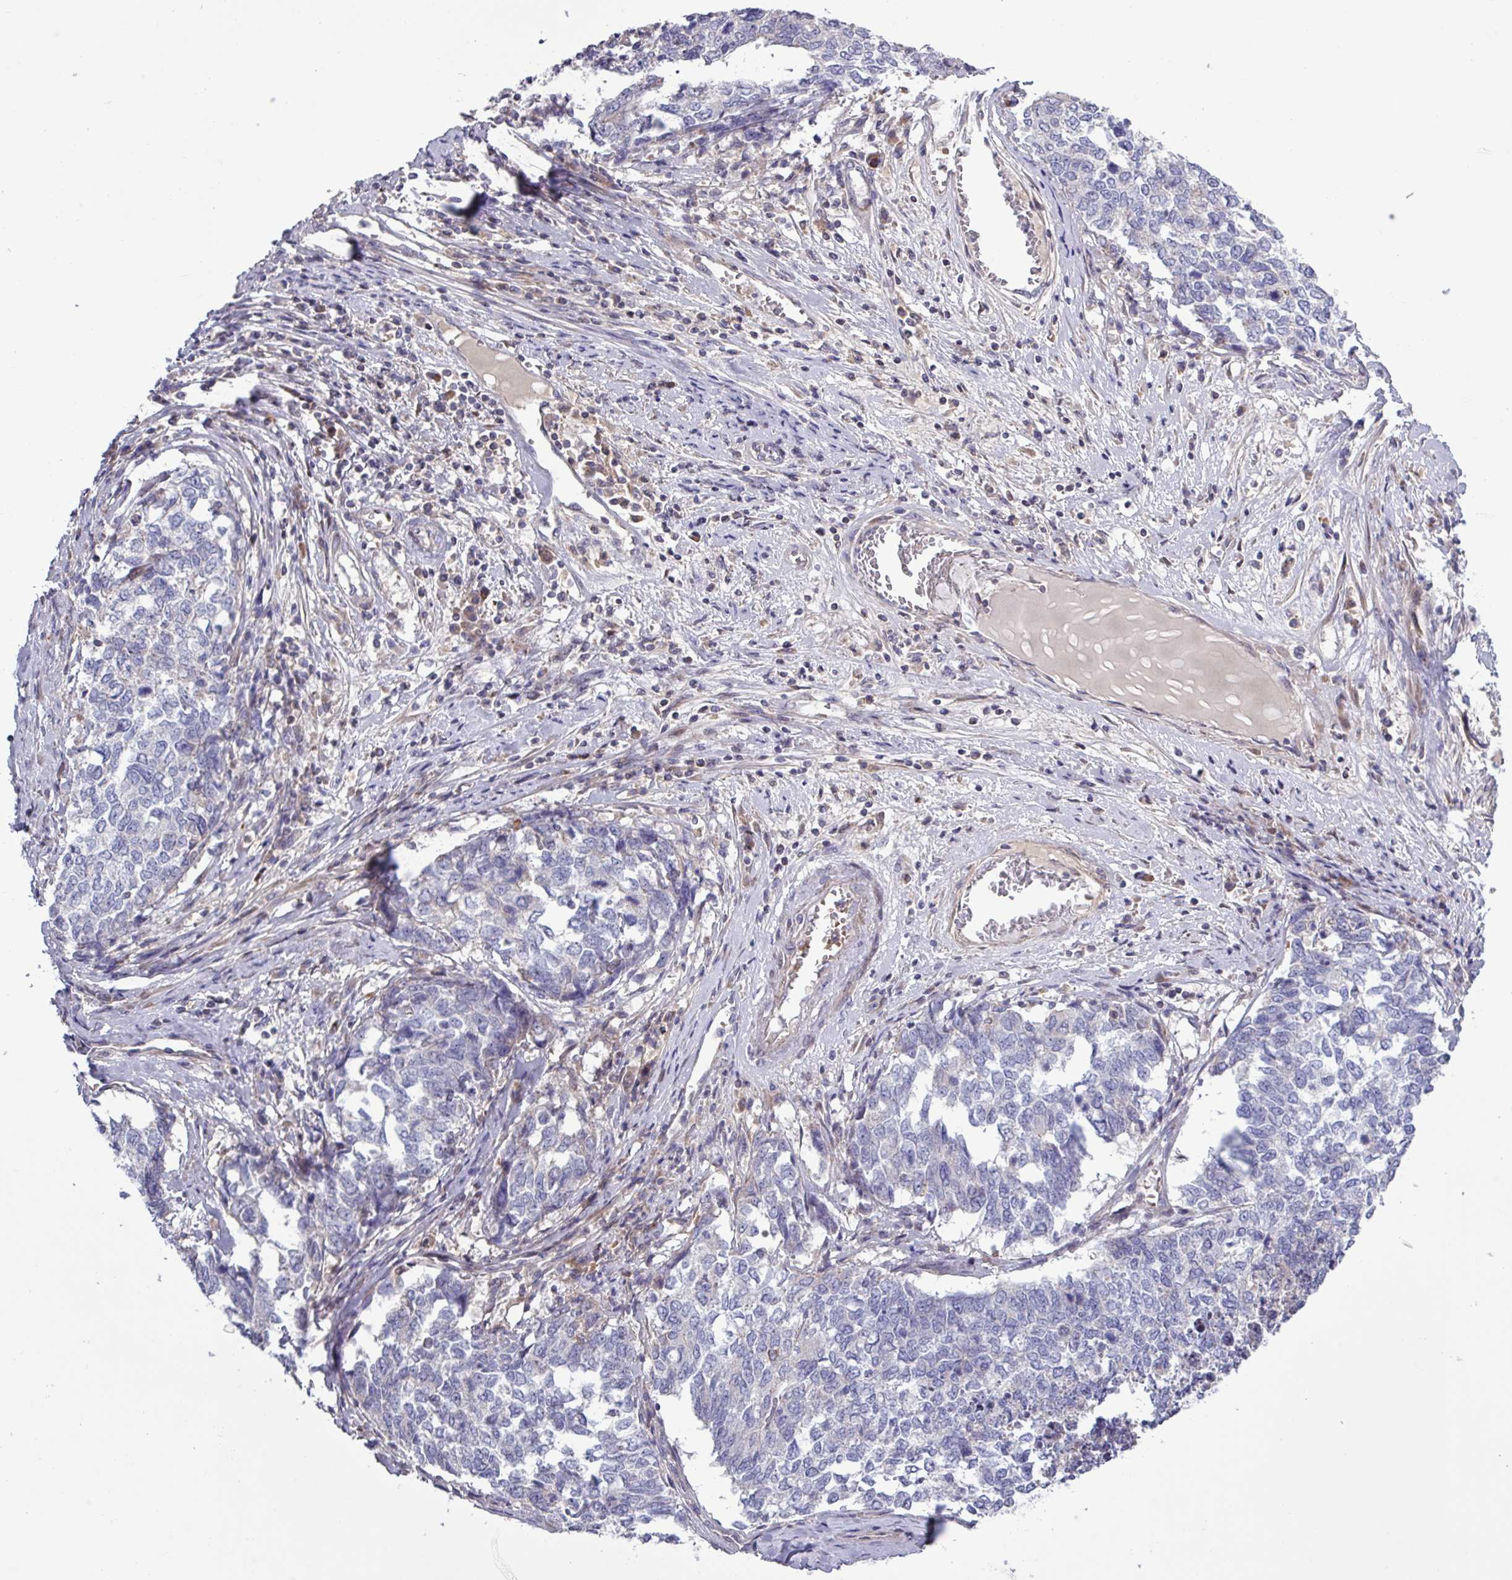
{"staining": {"intensity": "negative", "quantity": "none", "location": "none"}, "tissue": "cervical cancer", "cell_type": "Tumor cells", "image_type": "cancer", "snomed": [{"axis": "morphology", "description": "Squamous cell carcinoma, NOS"}, {"axis": "topography", "description": "Cervix"}], "caption": "This is an immunohistochemistry image of human cervical cancer (squamous cell carcinoma). There is no positivity in tumor cells.", "gene": "TNFSF12", "patient": {"sex": "female", "age": 63}}